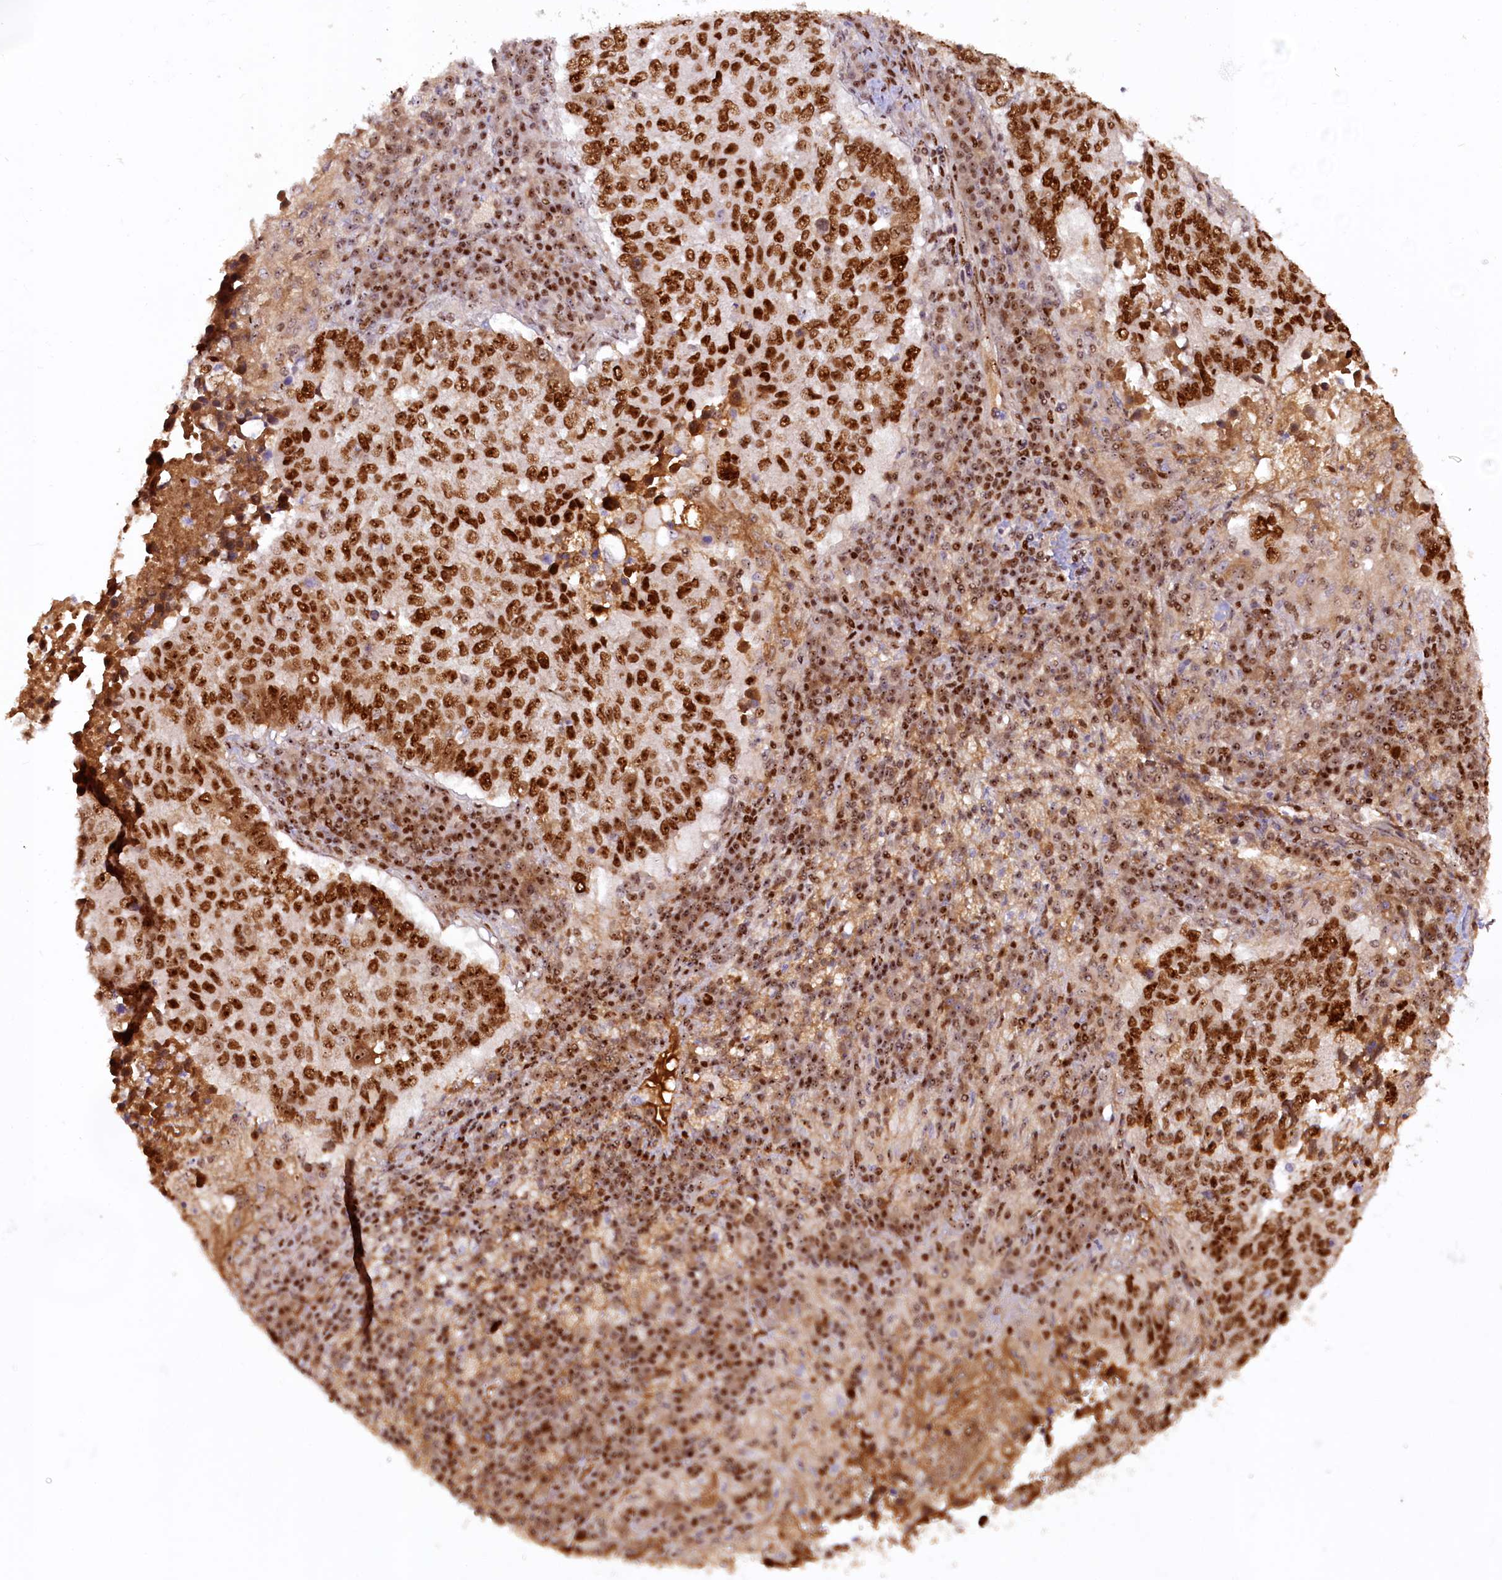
{"staining": {"intensity": "strong", "quantity": ">75%", "location": "nuclear"}, "tissue": "lung cancer", "cell_type": "Tumor cells", "image_type": "cancer", "snomed": [{"axis": "morphology", "description": "Squamous cell carcinoma, NOS"}, {"axis": "topography", "description": "Lung"}], "caption": "IHC image of human lung cancer stained for a protein (brown), which reveals high levels of strong nuclear positivity in about >75% of tumor cells.", "gene": "TCOF1", "patient": {"sex": "male", "age": 73}}